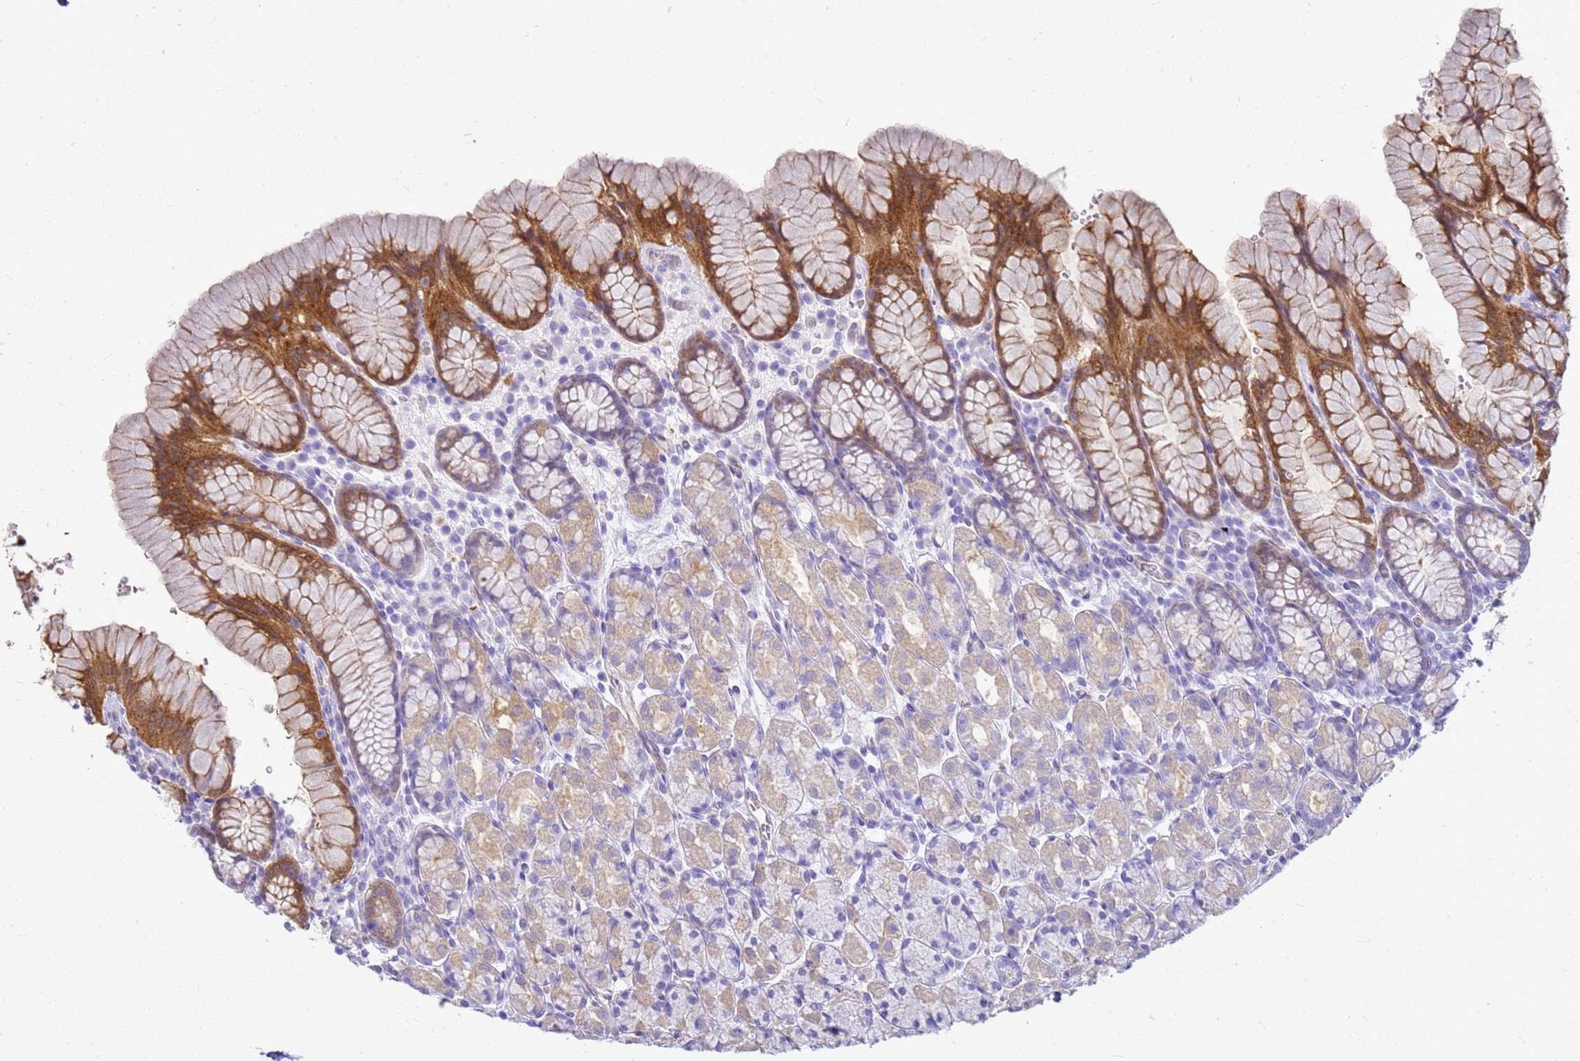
{"staining": {"intensity": "moderate", "quantity": "25%-75%", "location": "cytoplasmic/membranous"}, "tissue": "stomach", "cell_type": "Glandular cells", "image_type": "normal", "snomed": [{"axis": "morphology", "description": "Normal tissue, NOS"}, {"axis": "topography", "description": "Stomach, upper"}, {"axis": "topography", "description": "Stomach"}], "caption": "Immunohistochemical staining of normal human stomach displays 25%-75% levels of moderate cytoplasmic/membranous protein staining in approximately 25%-75% of glandular cells. (DAB IHC, brown staining for protein, blue staining for nuclei).", "gene": "SULT1E1", "patient": {"sex": "male", "age": 62}}